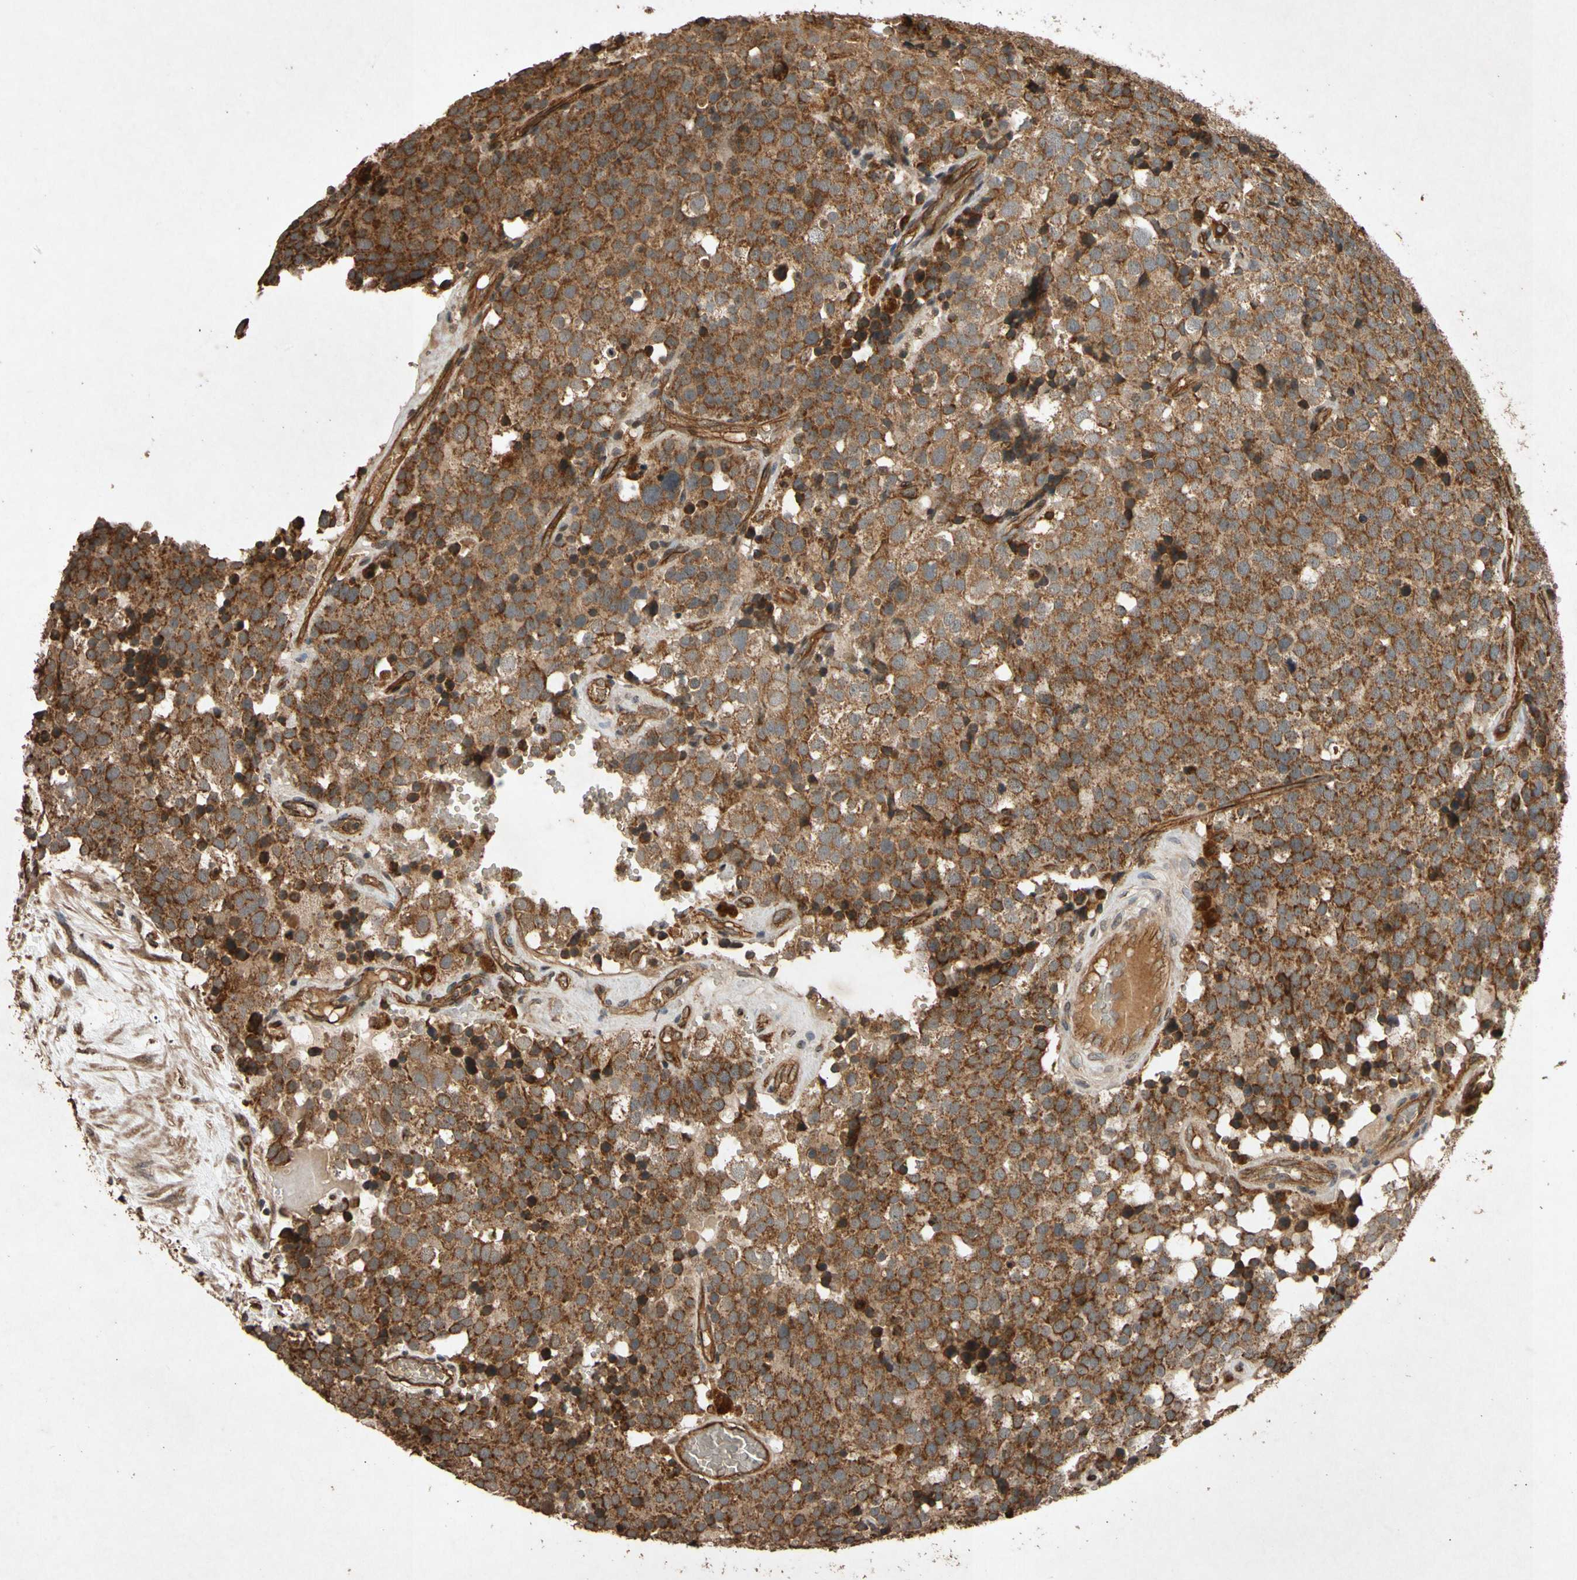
{"staining": {"intensity": "strong", "quantity": ">75%", "location": "cytoplasmic/membranous"}, "tissue": "testis cancer", "cell_type": "Tumor cells", "image_type": "cancer", "snomed": [{"axis": "morphology", "description": "Seminoma, NOS"}, {"axis": "topography", "description": "Testis"}], "caption": "Testis cancer (seminoma) was stained to show a protein in brown. There is high levels of strong cytoplasmic/membranous staining in about >75% of tumor cells. The protein is stained brown, and the nuclei are stained in blue (DAB (3,3'-diaminobenzidine) IHC with brightfield microscopy, high magnification).", "gene": "TXN2", "patient": {"sex": "male", "age": 71}}